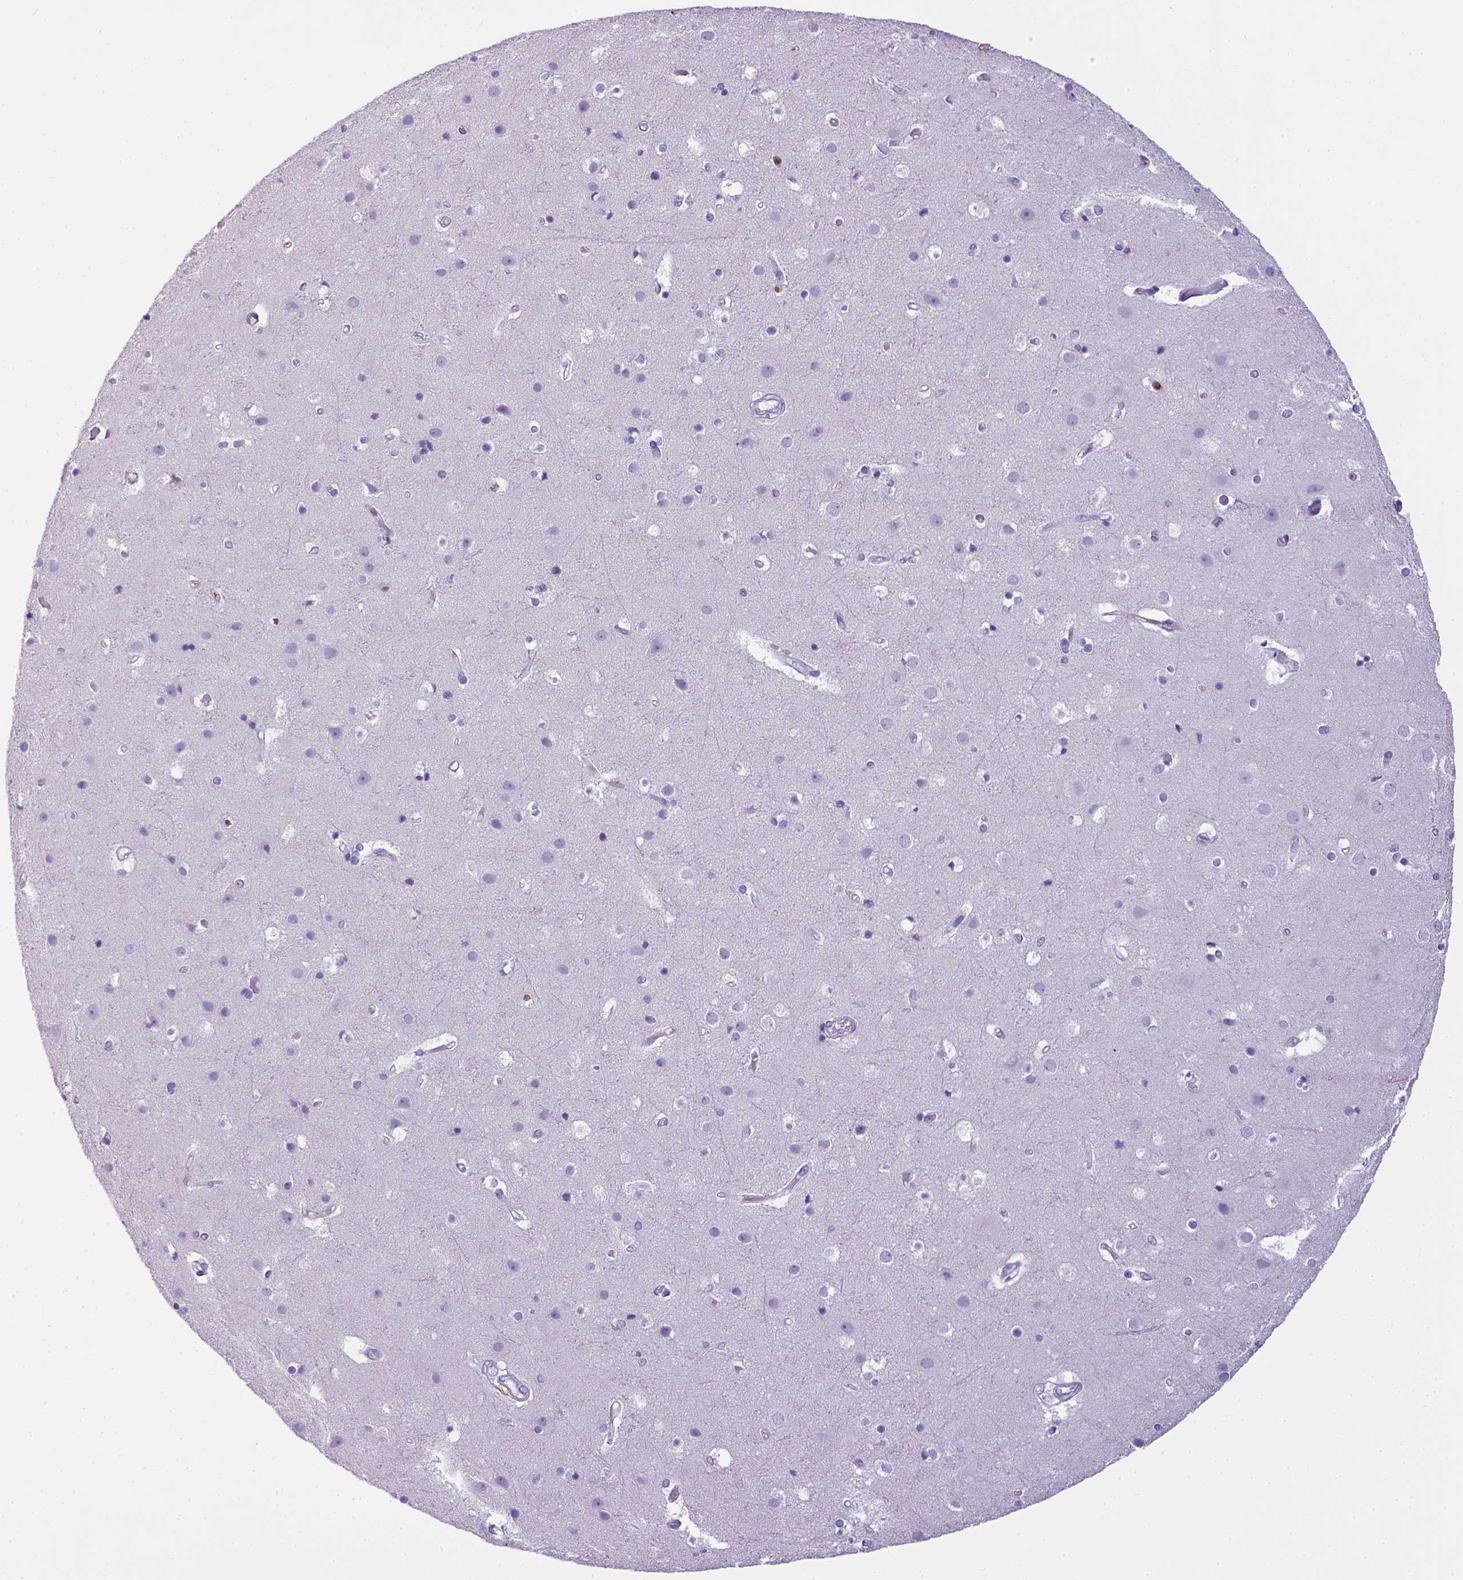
{"staining": {"intensity": "negative", "quantity": "none", "location": "none"}, "tissue": "cerebral cortex", "cell_type": "Endothelial cells", "image_type": "normal", "snomed": [{"axis": "morphology", "description": "Normal tissue, NOS"}, {"axis": "topography", "description": "Cerebral cortex"}], "caption": "An image of cerebral cortex stained for a protein displays no brown staining in endothelial cells.", "gene": "CD3E", "patient": {"sex": "female", "age": 52}}